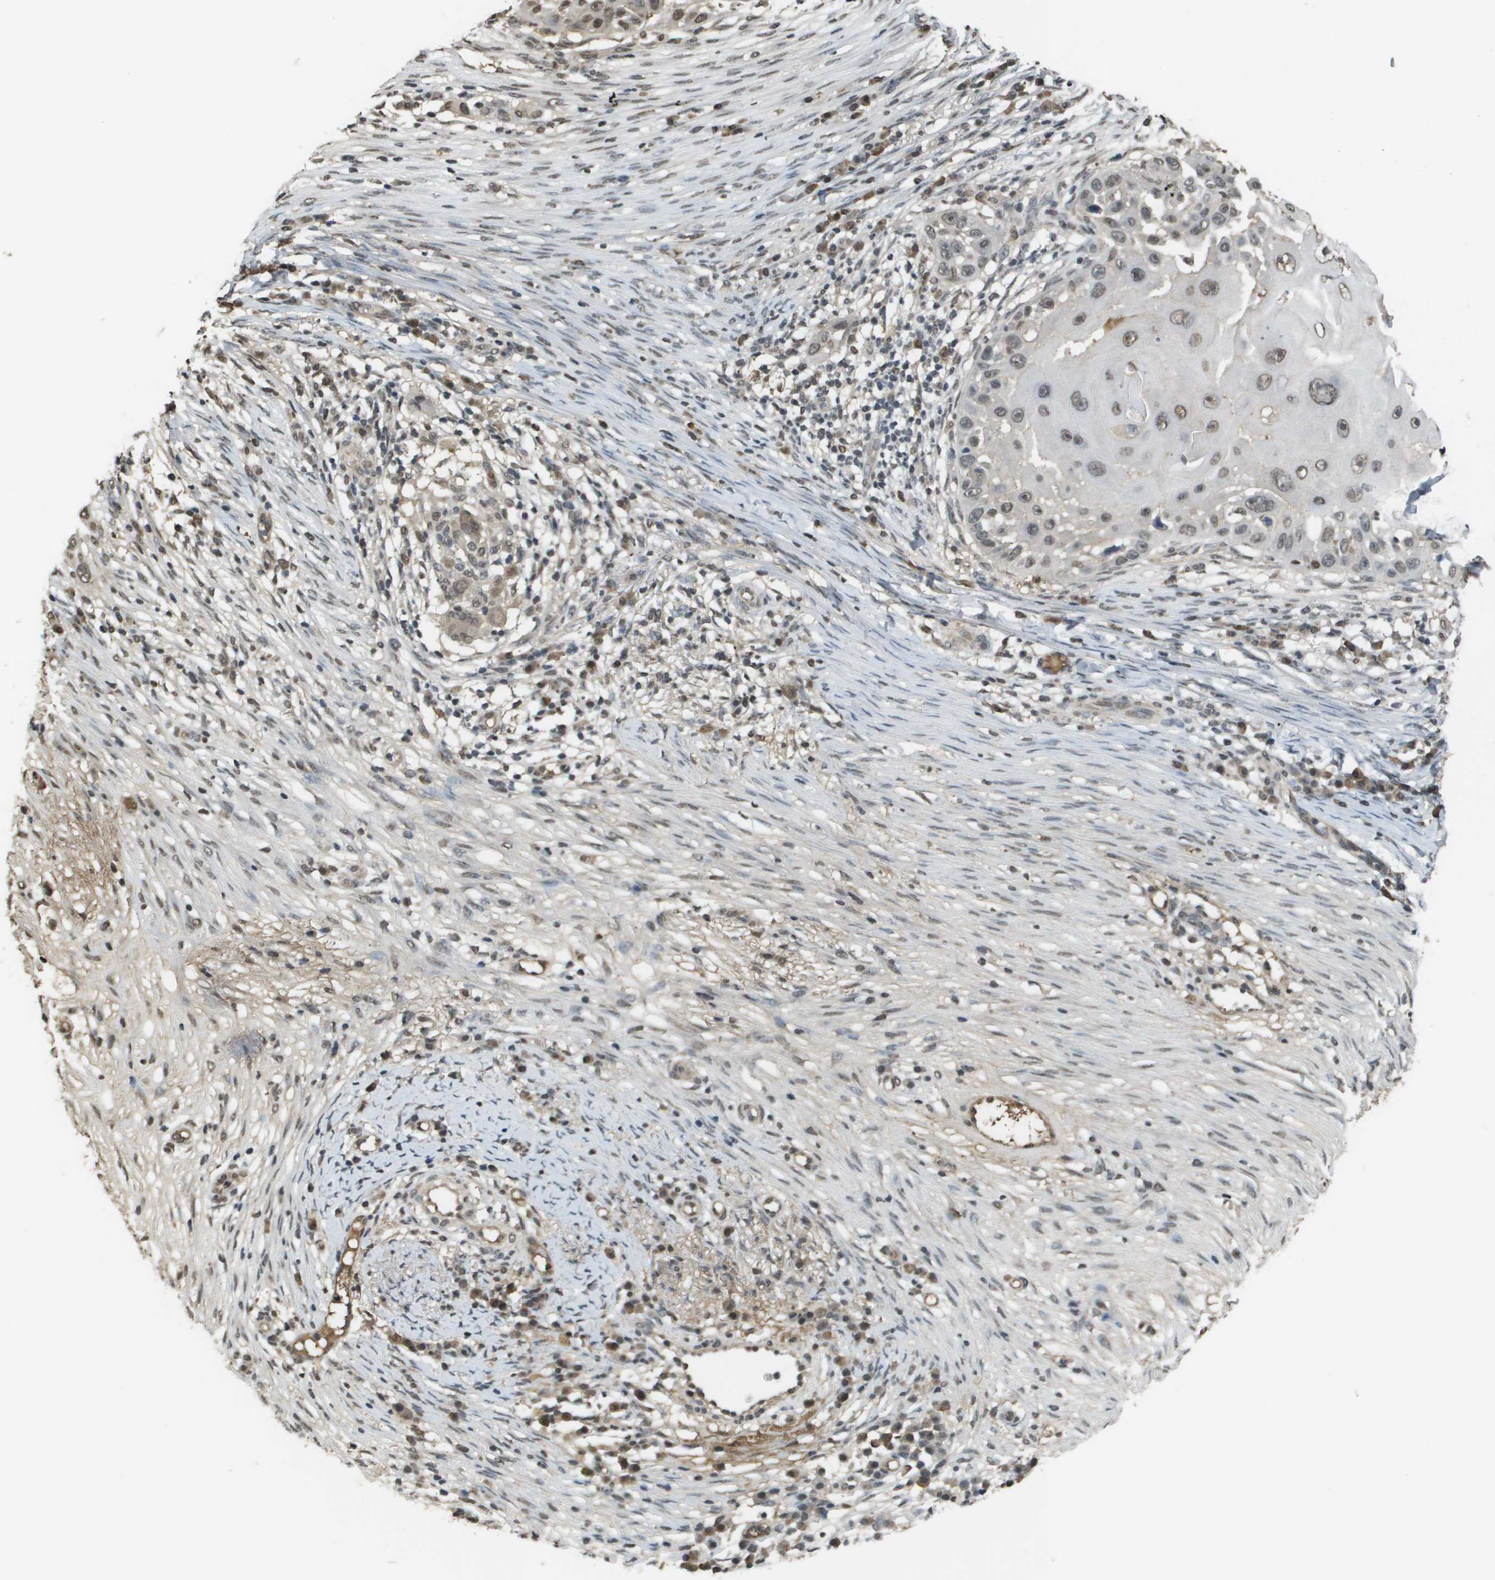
{"staining": {"intensity": "moderate", "quantity": ">75%", "location": "nuclear"}, "tissue": "skin cancer", "cell_type": "Tumor cells", "image_type": "cancer", "snomed": [{"axis": "morphology", "description": "Squamous cell carcinoma, NOS"}, {"axis": "topography", "description": "Skin"}], "caption": "Squamous cell carcinoma (skin) stained for a protein displays moderate nuclear positivity in tumor cells.", "gene": "NDRG2", "patient": {"sex": "female", "age": 44}}